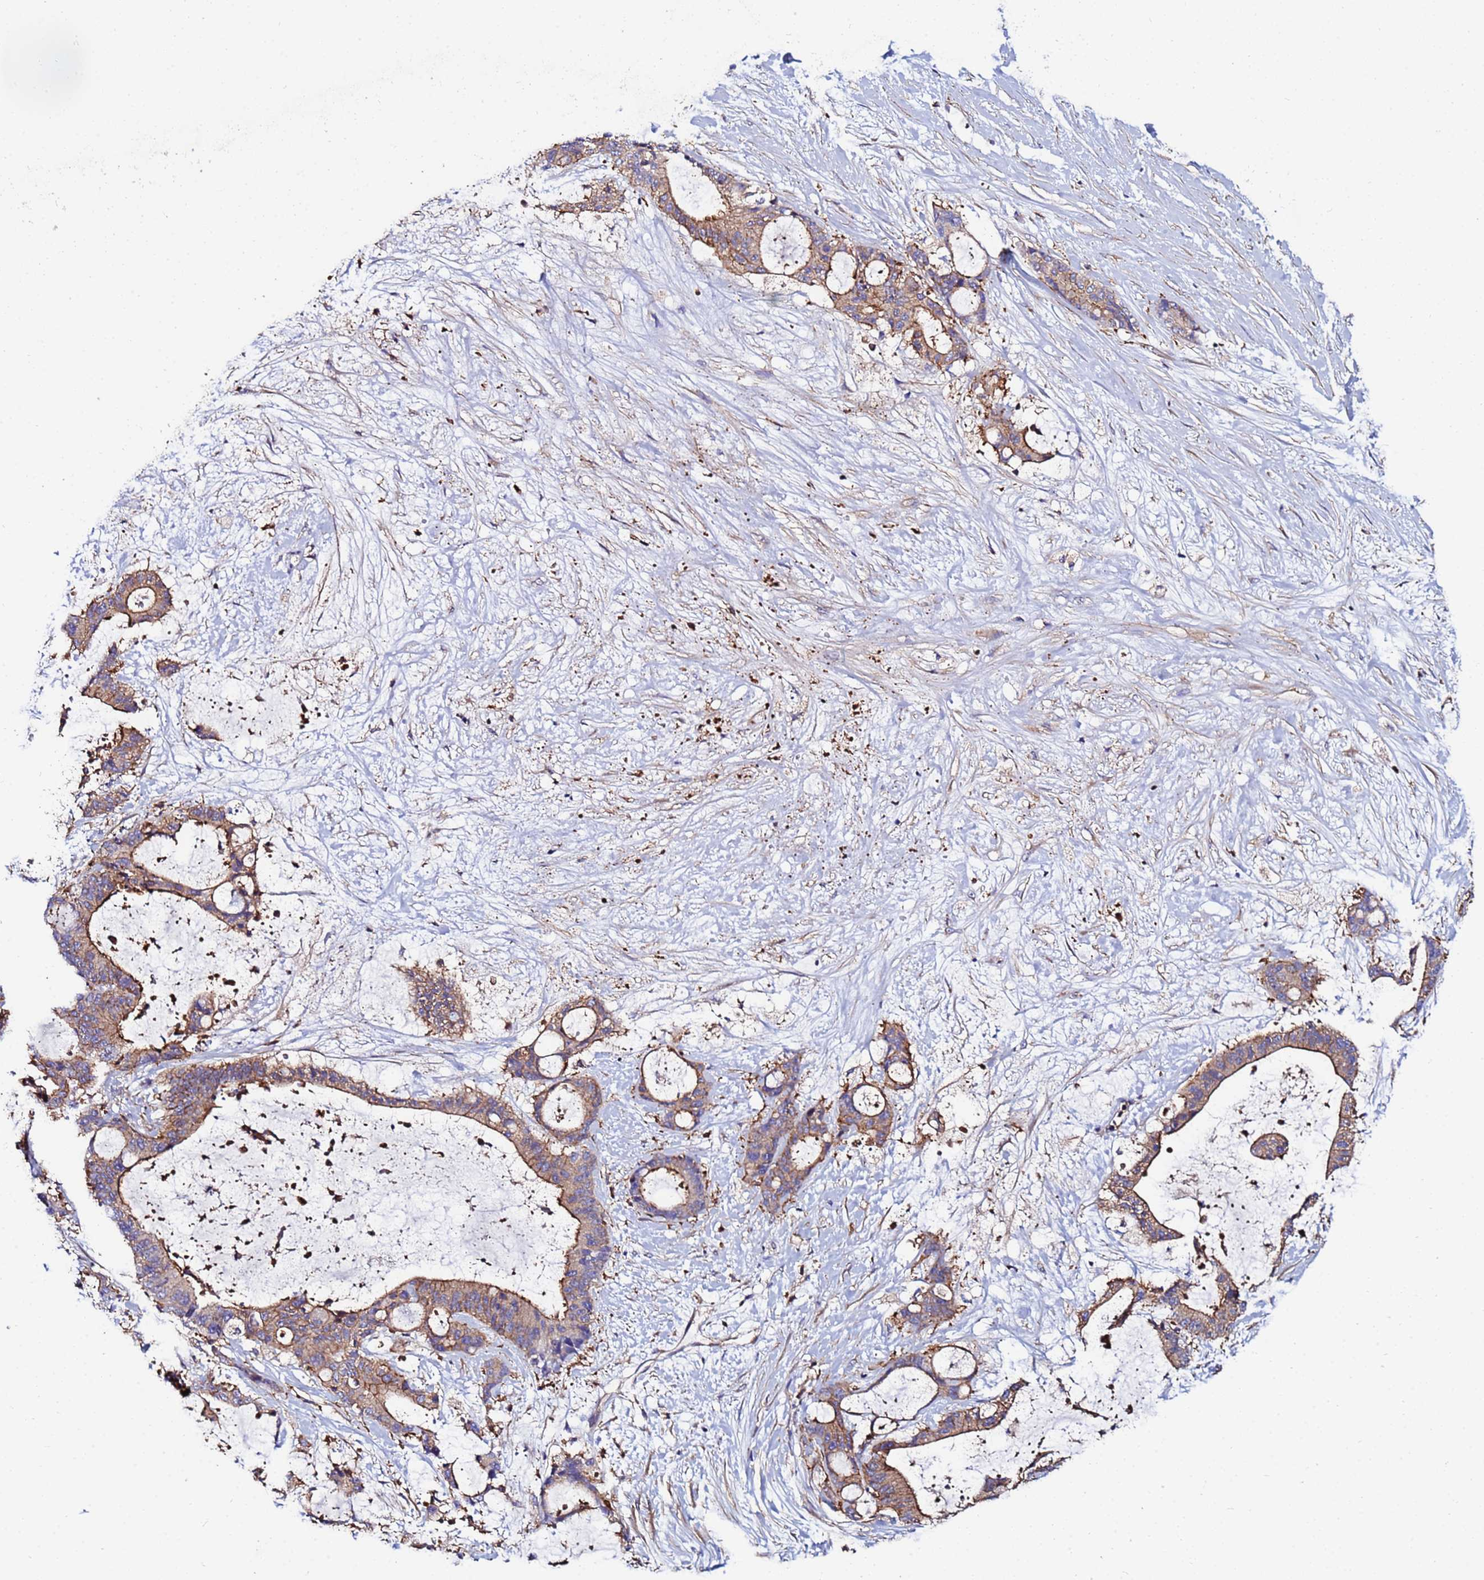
{"staining": {"intensity": "moderate", "quantity": ">75%", "location": "cytoplasmic/membranous"}, "tissue": "liver cancer", "cell_type": "Tumor cells", "image_type": "cancer", "snomed": [{"axis": "morphology", "description": "Normal tissue, NOS"}, {"axis": "morphology", "description": "Cholangiocarcinoma"}, {"axis": "topography", "description": "Liver"}, {"axis": "topography", "description": "Peripheral nerve tissue"}], "caption": "Human liver cancer (cholangiocarcinoma) stained with a protein marker demonstrates moderate staining in tumor cells.", "gene": "POTEE", "patient": {"sex": "female", "age": 73}}